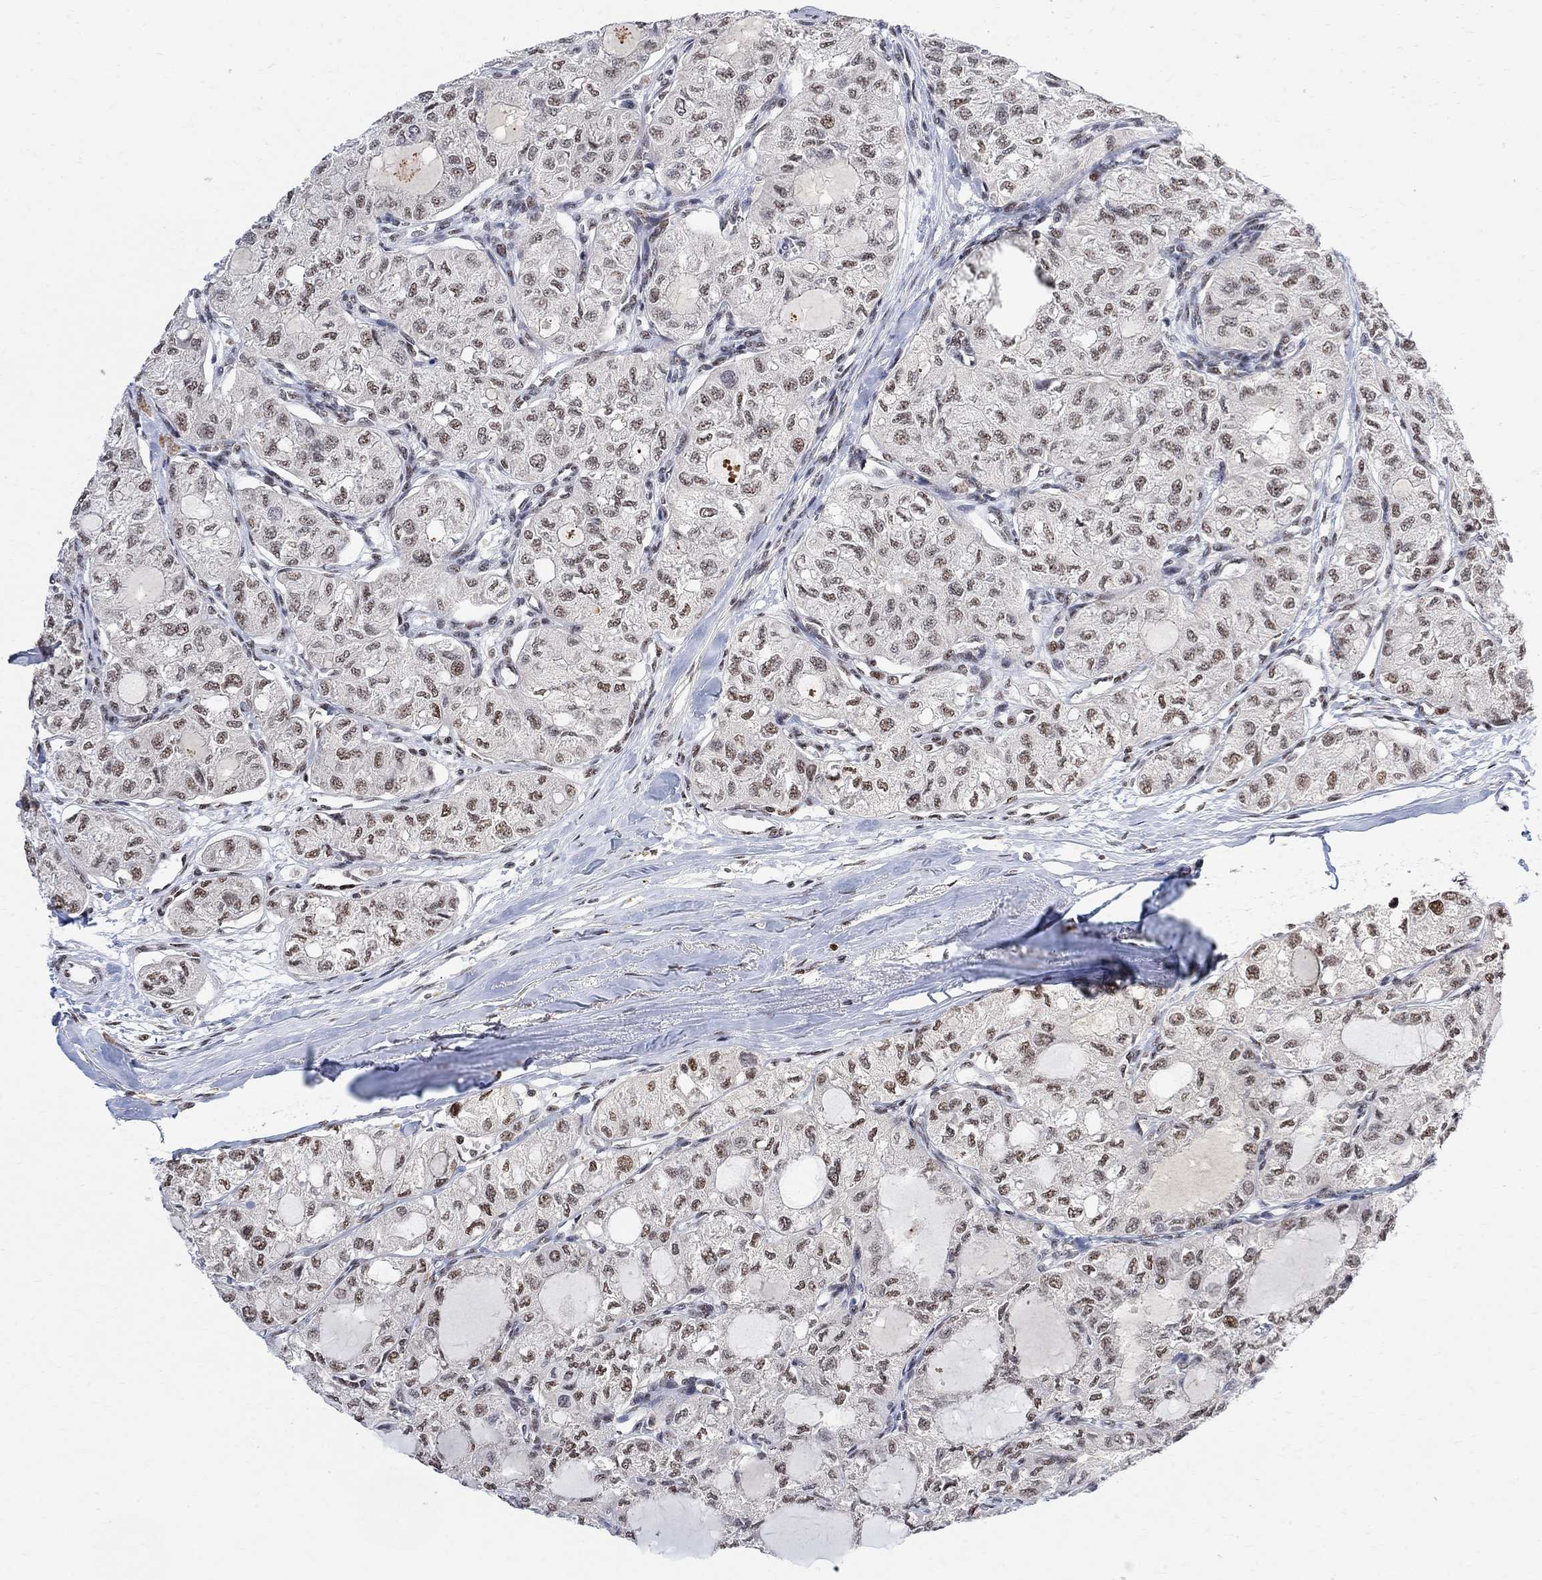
{"staining": {"intensity": "weak", "quantity": "25%-75%", "location": "nuclear"}, "tissue": "thyroid cancer", "cell_type": "Tumor cells", "image_type": "cancer", "snomed": [{"axis": "morphology", "description": "Follicular adenoma carcinoma, NOS"}, {"axis": "topography", "description": "Thyroid gland"}], "caption": "Immunohistochemistry histopathology image of neoplastic tissue: thyroid cancer stained using IHC demonstrates low levels of weak protein expression localized specifically in the nuclear of tumor cells, appearing as a nuclear brown color.", "gene": "E4F1", "patient": {"sex": "male", "age": 75}}